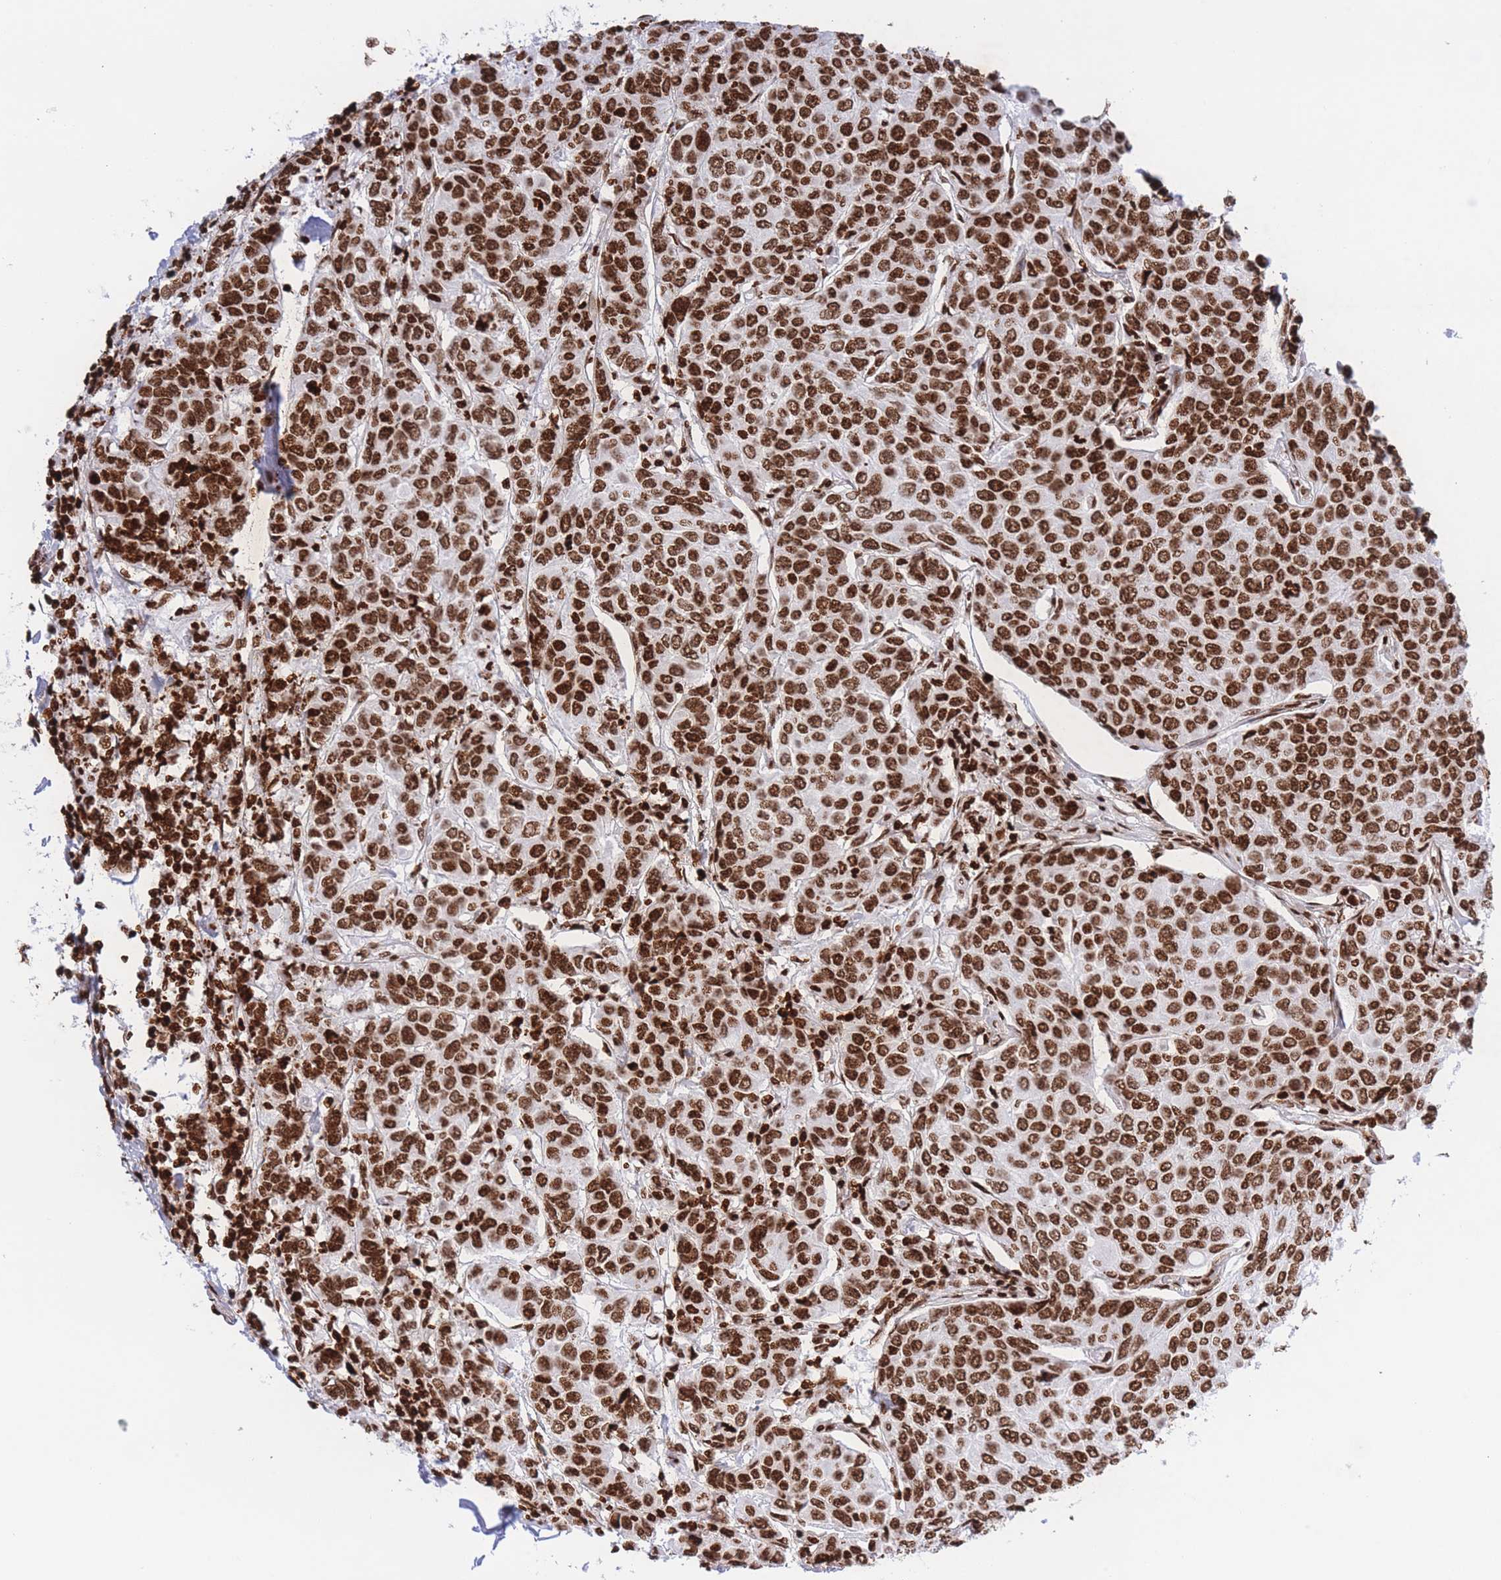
{"staining": {"intensity": "strong", "quantity": ">75%", "location": "nuclear"}, "tissue": "breast cancer", "cell_type": "Tumor cells", "image_type": "cancer", "snomed": [{"axis": "morphology", "description": "Duct carcinoma"}, {"axis": "topography", "description": "Breast"}], "caption": "This histopathology image demonstrates IHC staining of breast cancer (invasive ductal carcinoma), with high strong nuclear expression in about >75% of tumor cells.", "gene": "H2BC11", "patient": {"sex": "female", "age": 55}}